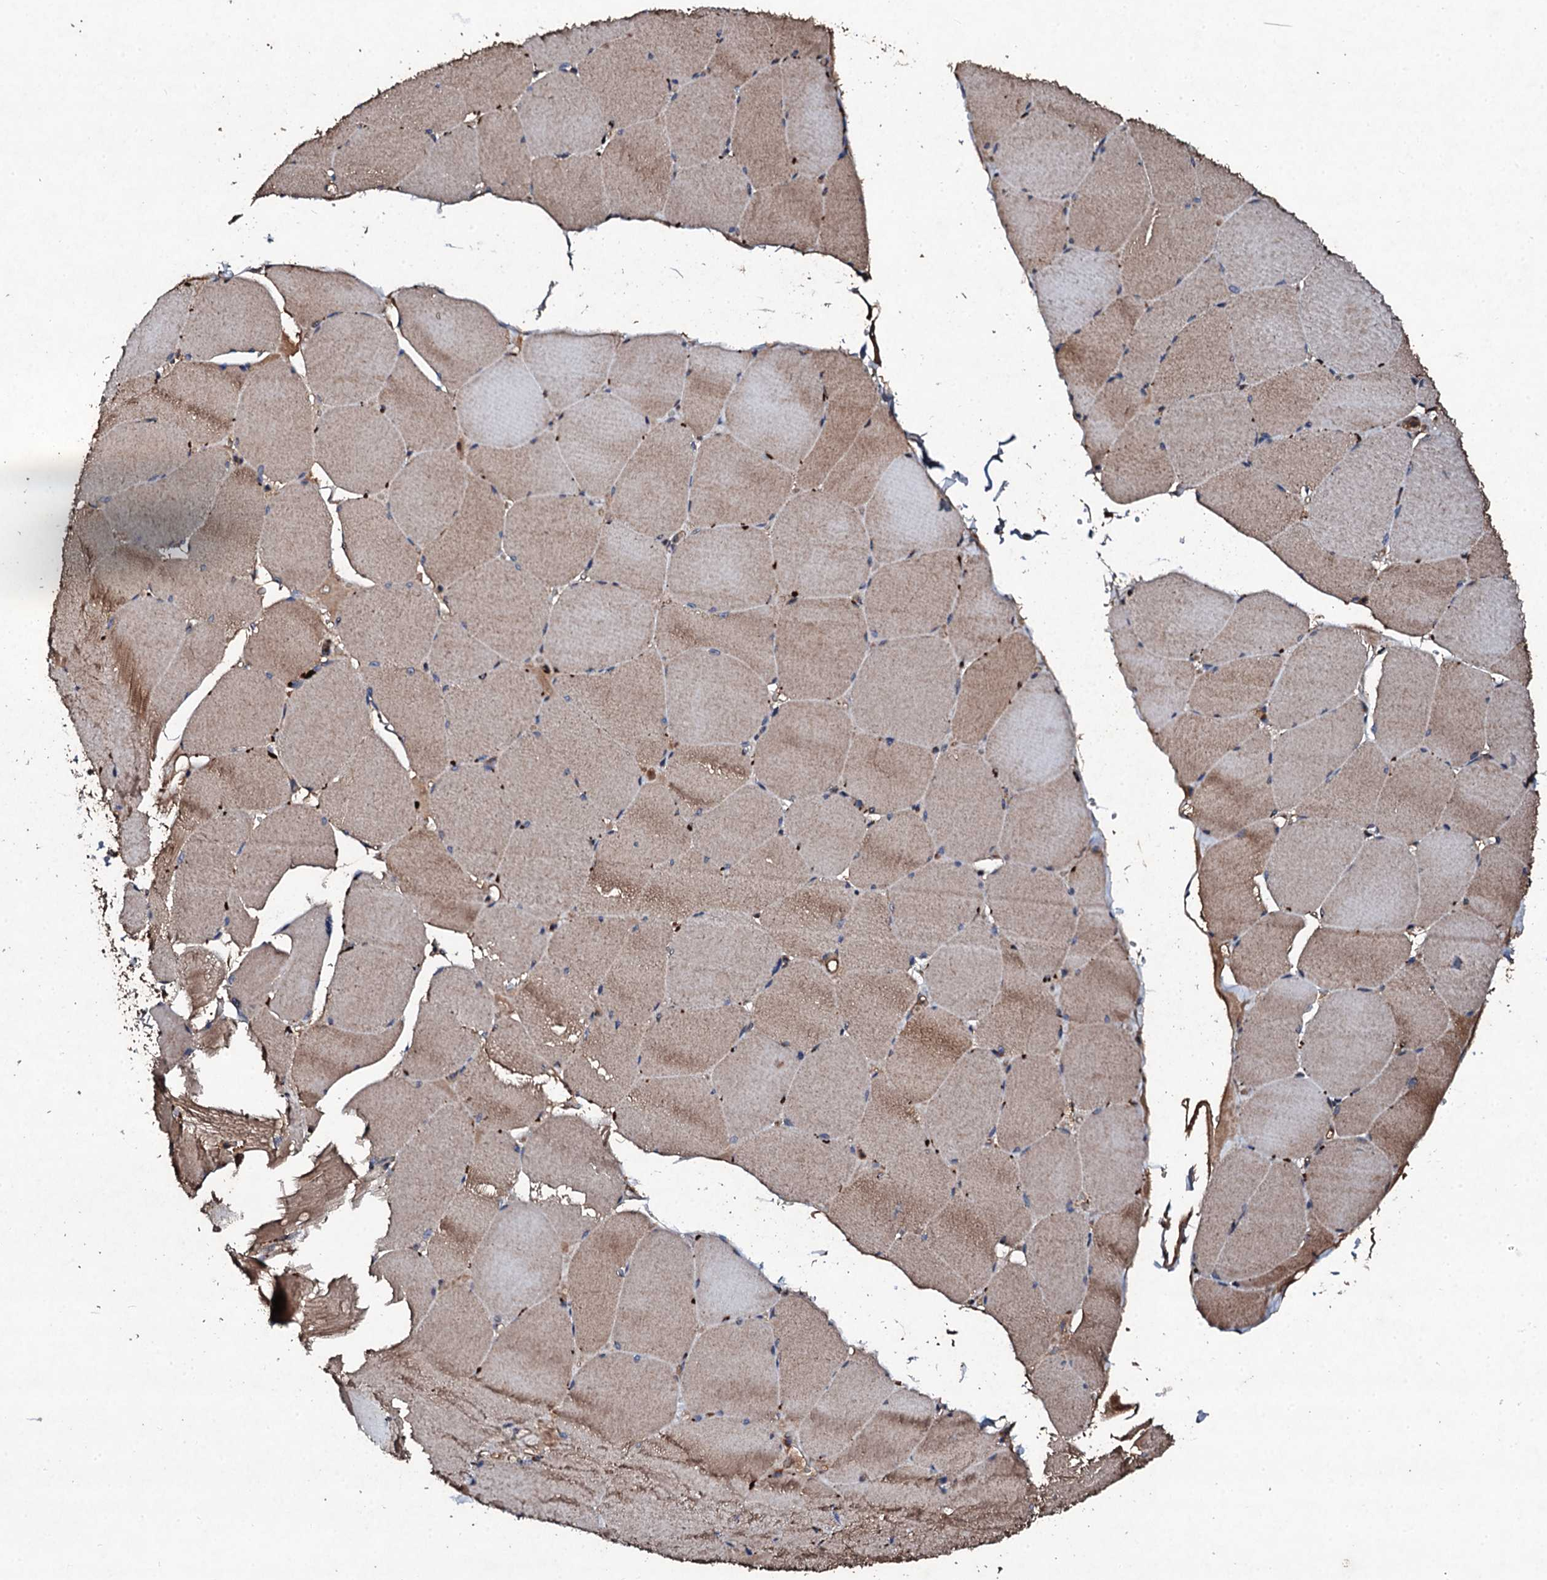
{"staining": {"intensity": "moderate", "quantity": ">75%", "location": "cytoplasmic/membranous"}, "tissue": "skeletal muscle", "cell_type": "Myocytes", "image_type": "normal", "snomed": [{"axis": "morphology", "description": "Normal tissue, NOS"}, {"axis": "topography", "description": "Skeletal muscle"}, {"axis": "topography", "description": "Head-Neck"}], "caption": "Protein staining shows moderate cytoplasmic/membranous staining in about >75% of myocytes in normal skeletal muscle.", "gene": "KERA", "patient": {"sex": "male", "age": 66}}